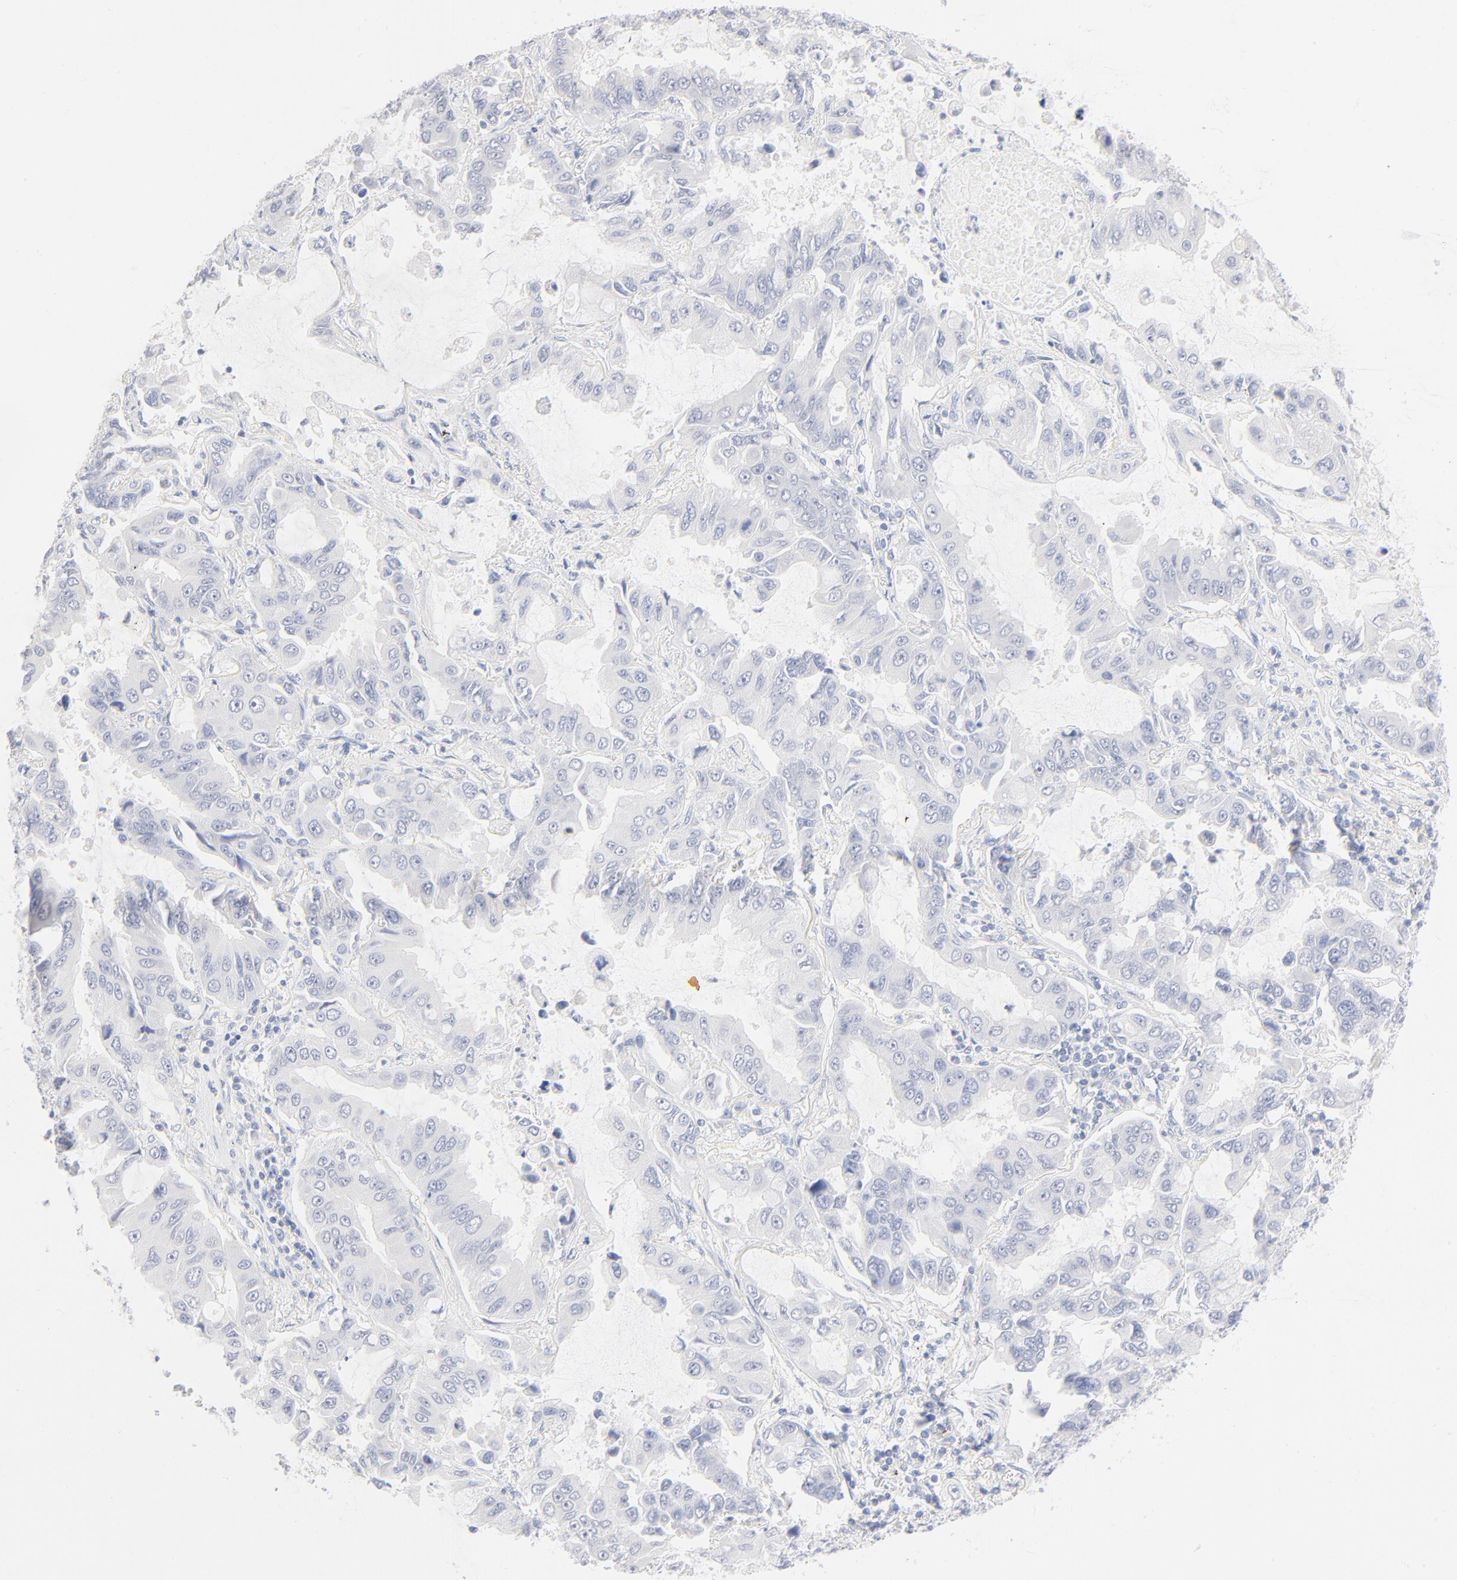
{"staining": {"intensity": "negative", "quantity": "none", "location": "none"}, "tissue": "lung cancer", "cell_type": "Tumor cells", "image_type": "cancer", "snomed": [{"axis": "morphology", "description": "Adenocarcinoma, NOS"}, {"axis": "topography", "description": "Lung"}], "caption": "Tumor cells show no significant positivity in adenocarcinoma (lung).", "gene": "ONECUT1", "patient": {"sex": "male", "age": 64}}